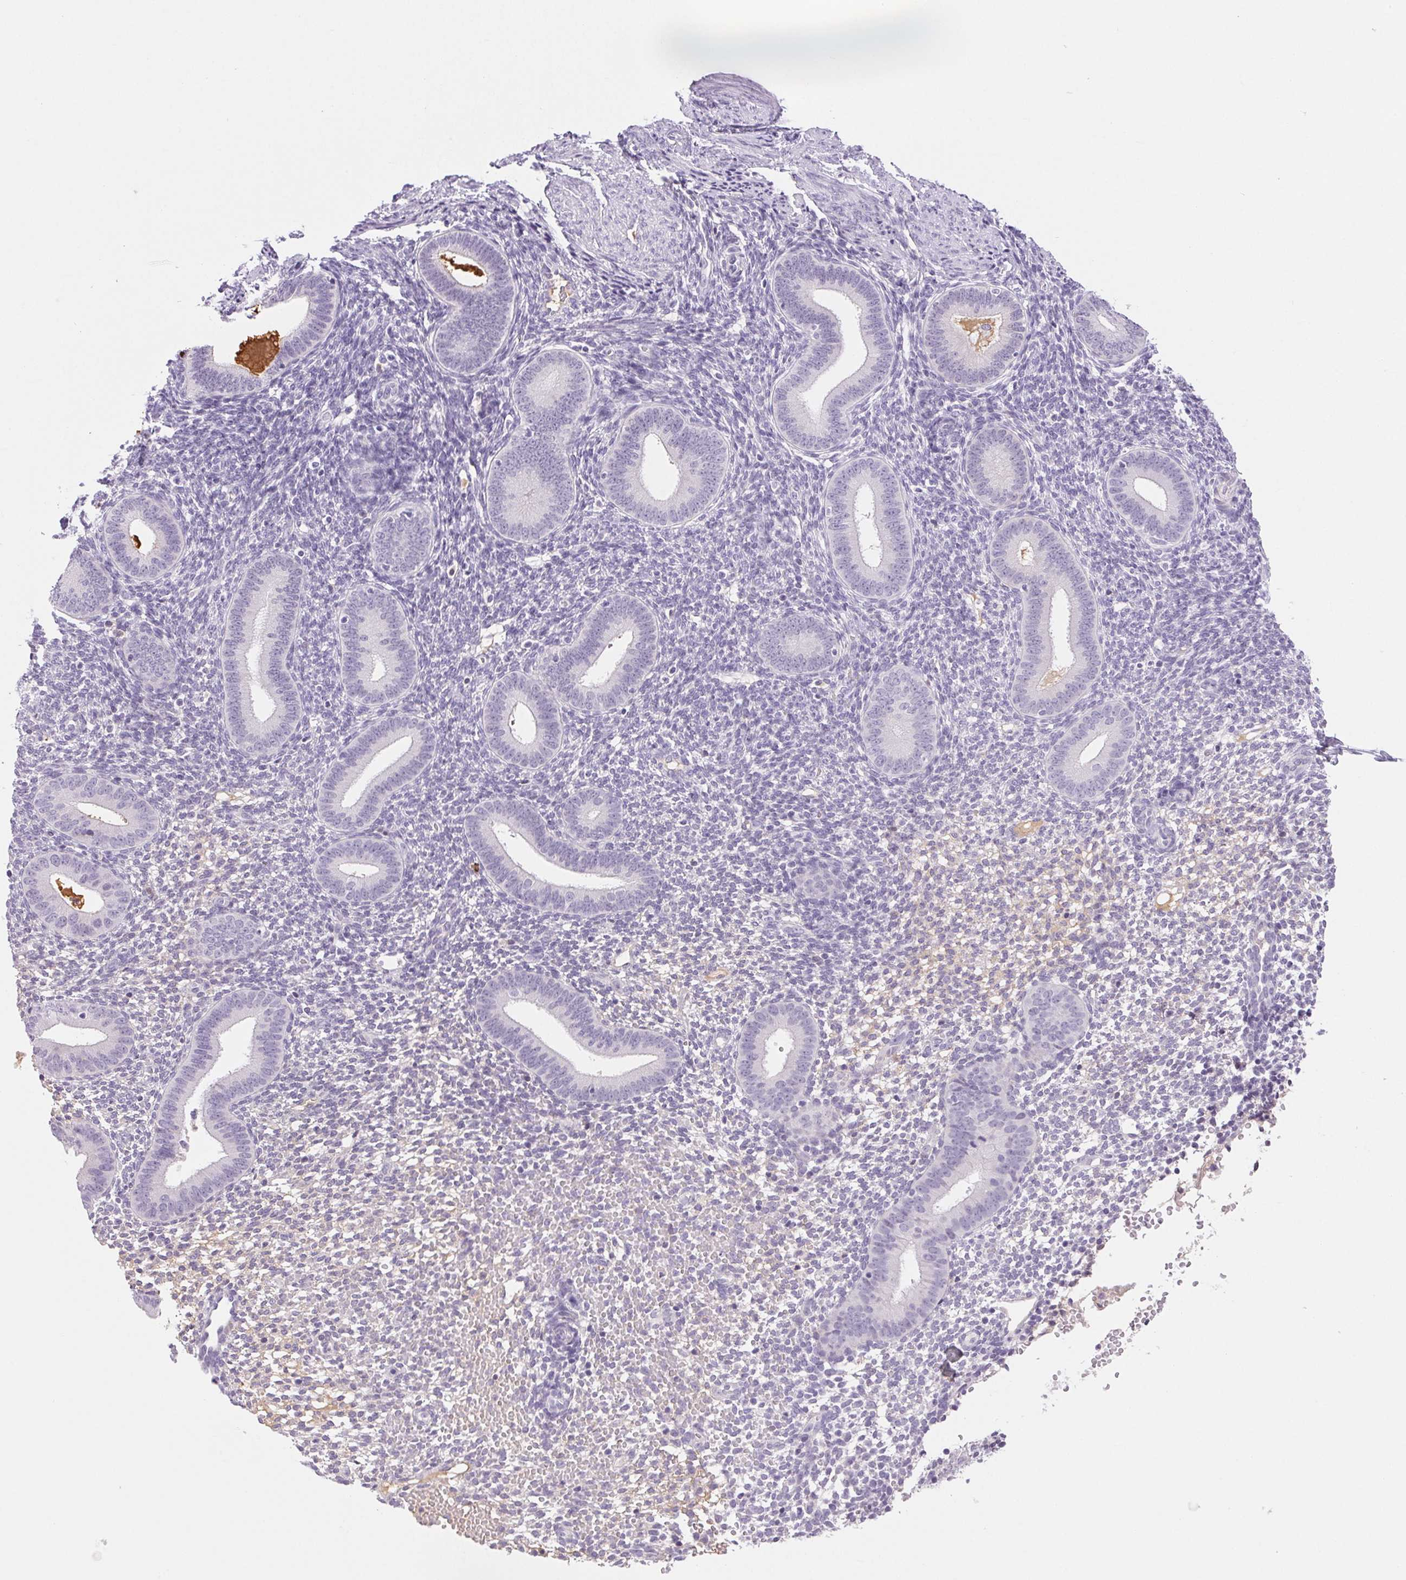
{"staining": {"intensity": "negative", "quantity": "none", "location": "none"}, "tissue": "endometrium", "cell_type": "Cells in endometrial stroma", "image_type": "normal", "snomed": [{"axis": "morphology", "description": "Normal tissue, NOS"}, {"axis": "topography", "description": "Endometrium"}], "caption": "This micrograph is of unremarkable endometrium stained with immunohistochemistry (IHC) to label a protein in brown with the nuclei are counter-stained blue. There is no staining in cells in endometrial stroma. Nuclei are stained in blue.", "gene": "IFIT1B", "patient": {"sex": "female", "age": 40}}